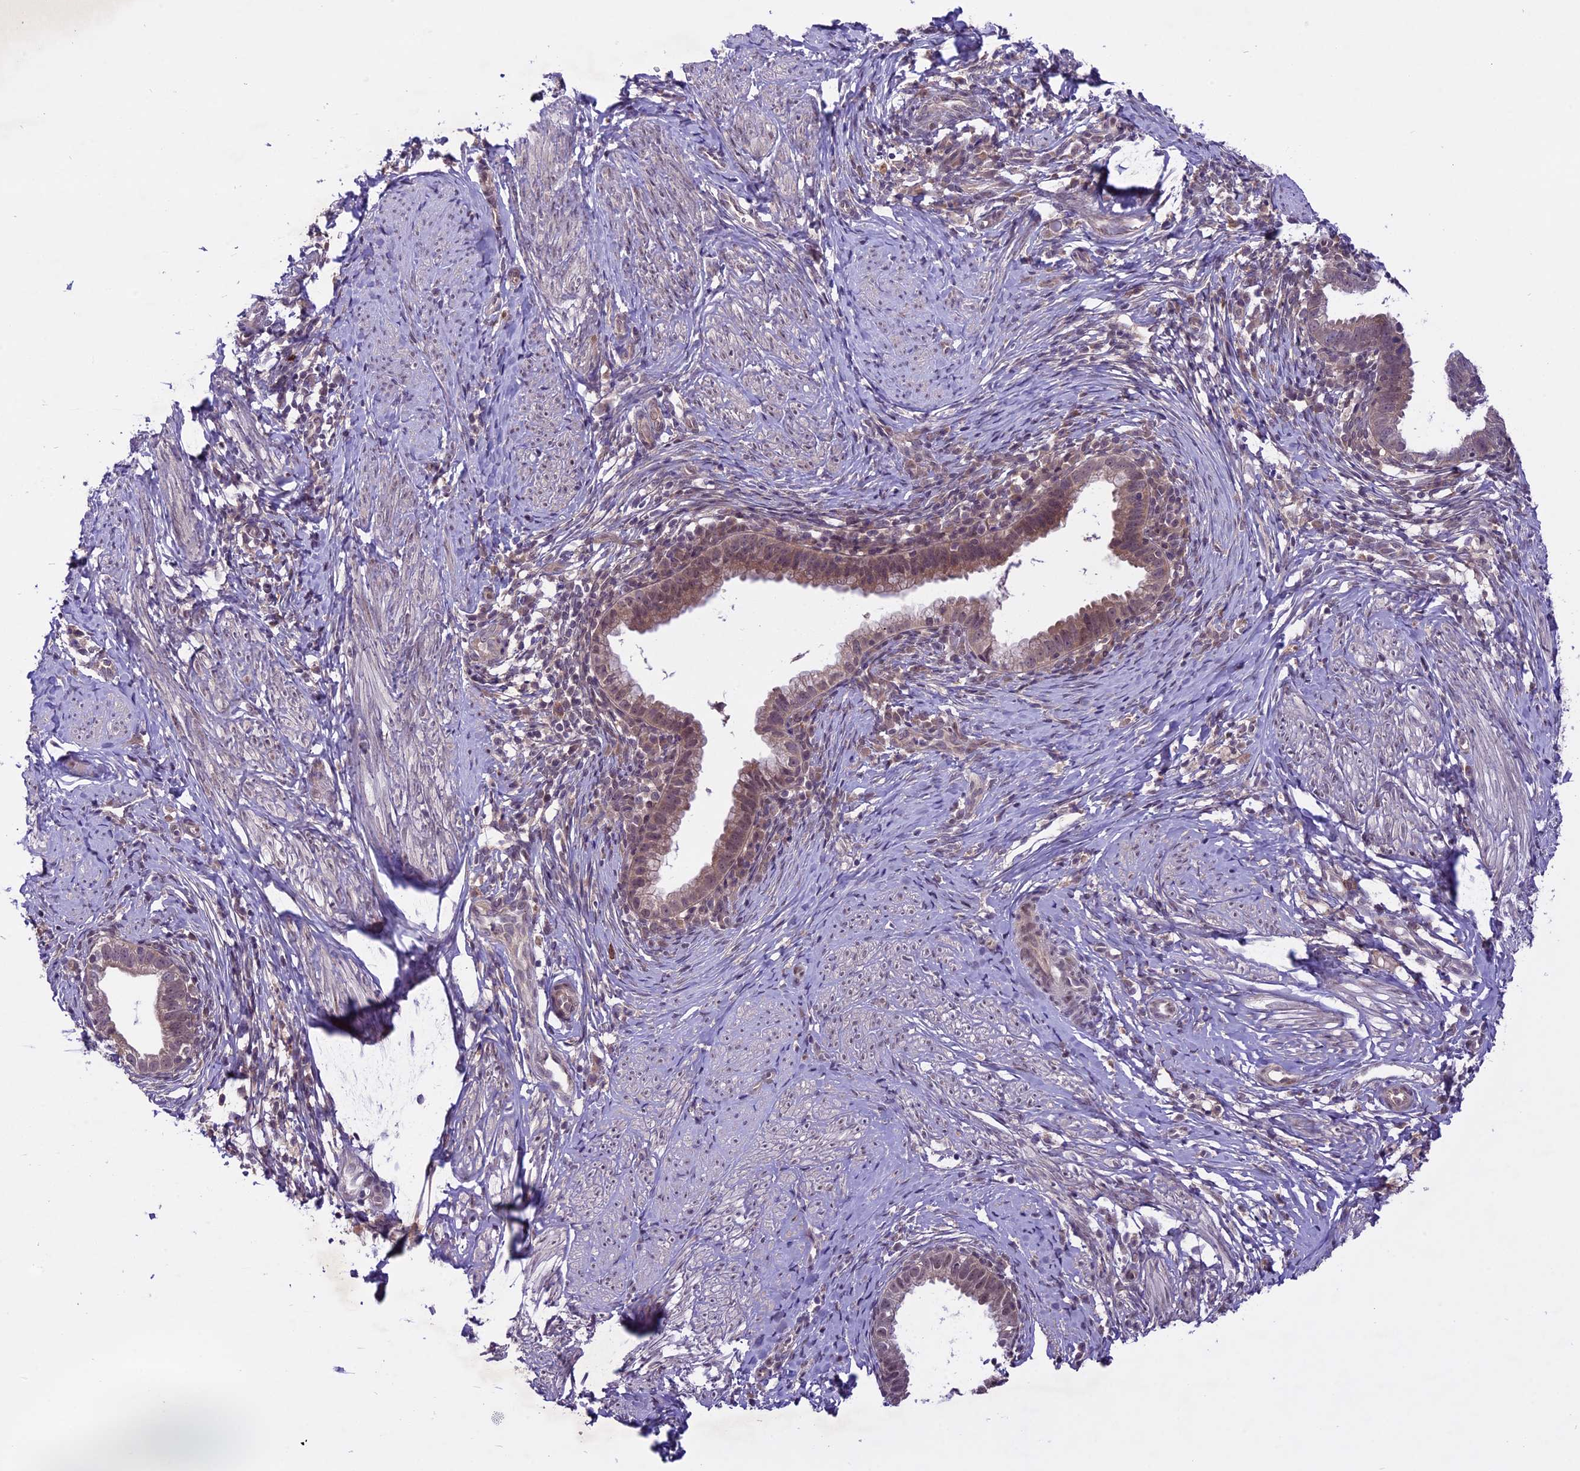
{"staining": {"intensity": "weak", "quantity": ">75%", "location": "cytoplasmic/membranous,nuclear"}, "tissue": "cervical cancer", "cell_type": "Tumor cells", "image_type": "cancer", "snomed": [{"axis": "morphology", "description": "Adenocarcinoma, NOS"}, {"axis": "topography", "description": "Cervix"}], "caption": "Human cervical cancer (adenocarcinoma) stained for a protein (brown) shows weak cytoplasmic/membranous and nuclear positive staining in about >75% of tumor cells.", "gene": "SPRED1", "patient": {"sex": "female", "age": 36}}